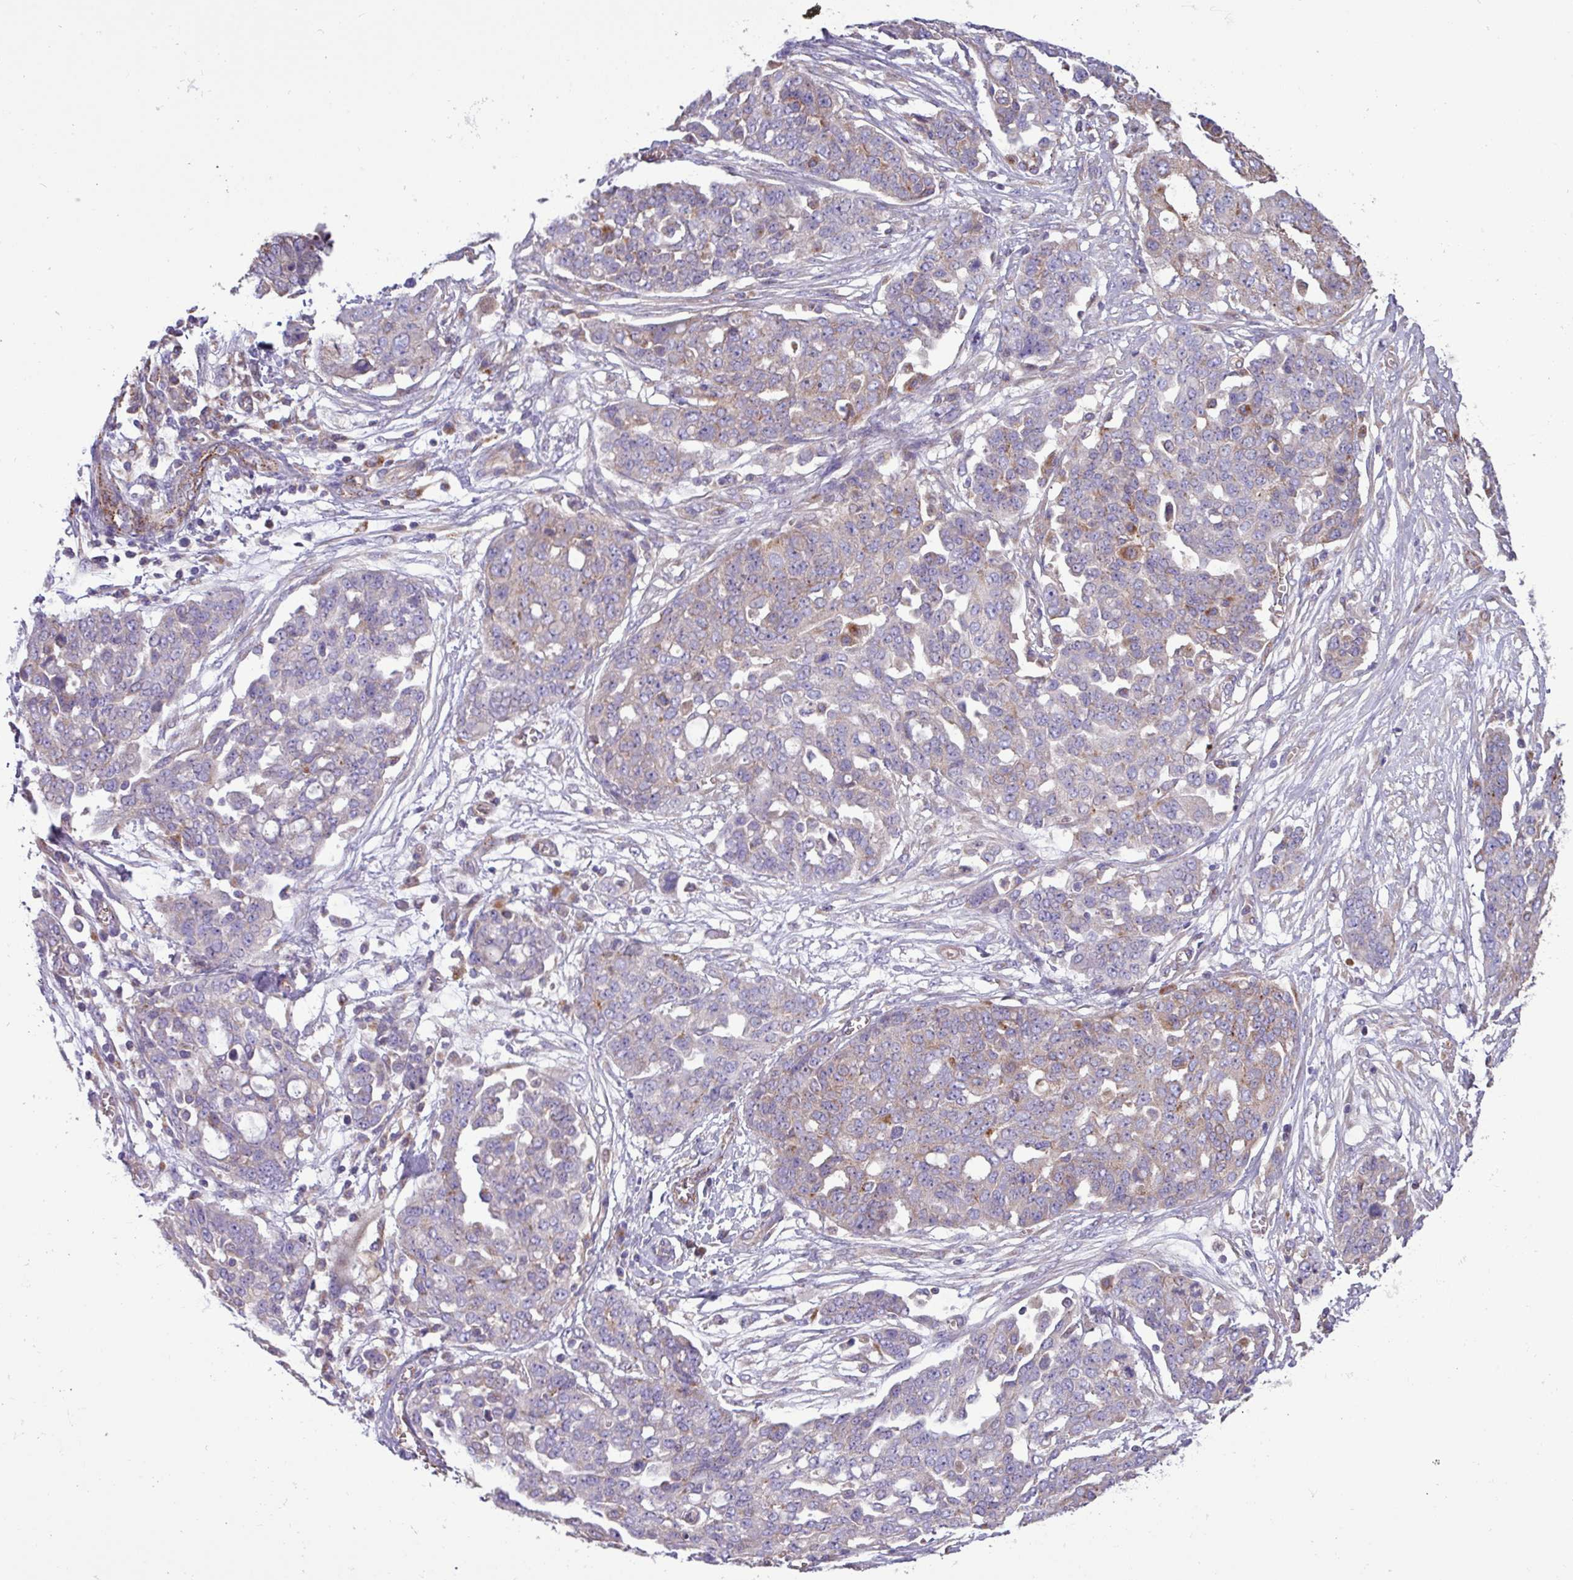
{"staining": {"intensity": "weak", "quantity": "25%-75%", "location": "cytoplasmic/membranous"}, "tissue": "ovarian cancer", "cell_type": "Tumor cells", "image_type": "cancer", "snomed": [{"axis": "morphology", "description": "Cystadenocarcinoma, serous, NOS"}, {"axis": "topography", "description": "Soft tissue"}, {"axis": "topography", "description": "Ovary"}], "caption": "Brown immunohistochemical staining in human ovarian cancer shows weak cytoplasmic/membranous expression in approximately 25%-75% of tumor cells. Using DAB (brown) and hematoxylin (blue) stains, captured at high magnification using brightfield microscopy.", "gene": "PPM1J", "patient": {"sex": "female", "age": 57}}